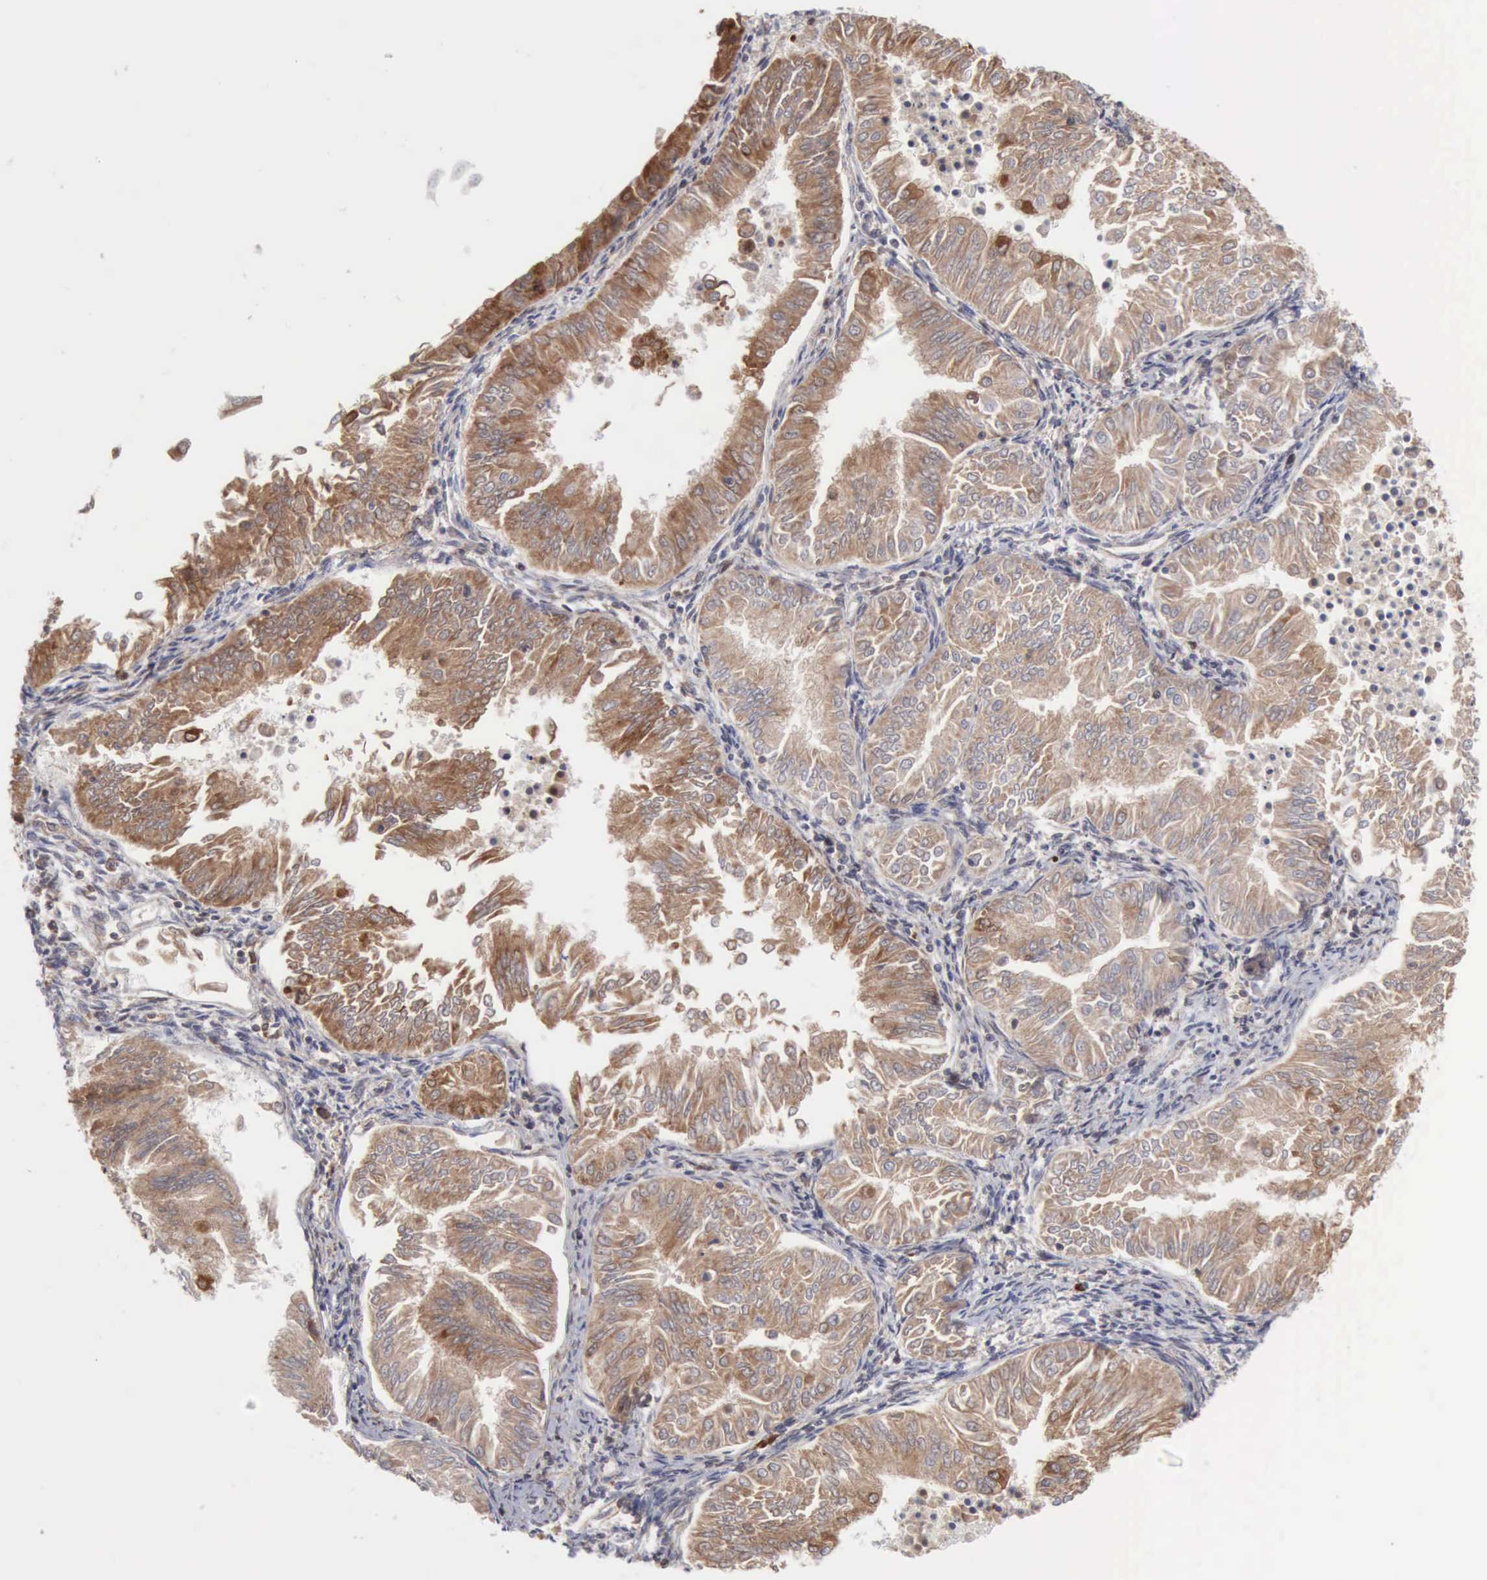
{"staining": {"intensity": "moderate", "quantity": ">75%", "location": "cytoplasmic/membranous"}, "tissue": "endometrial cancer", "cell_type": "Tumor cells", "image_type": "cancer", "snomed": [{"axis": "morphology", "description": "Adenocarcinoma, NOS"}, {"axis": "topography", "description": "Endometrium"}], "caption": "A micrograph of endometrial cancer (adenocarcinoma) stained for a protein exhibits moderate cytoplasmic/membranous brown staining in tumor cells. (Brightfield microscopy of DAB IHC at high magnification).", "gene": "APOL2", "patient": {"sex": "female", "age": 53}}